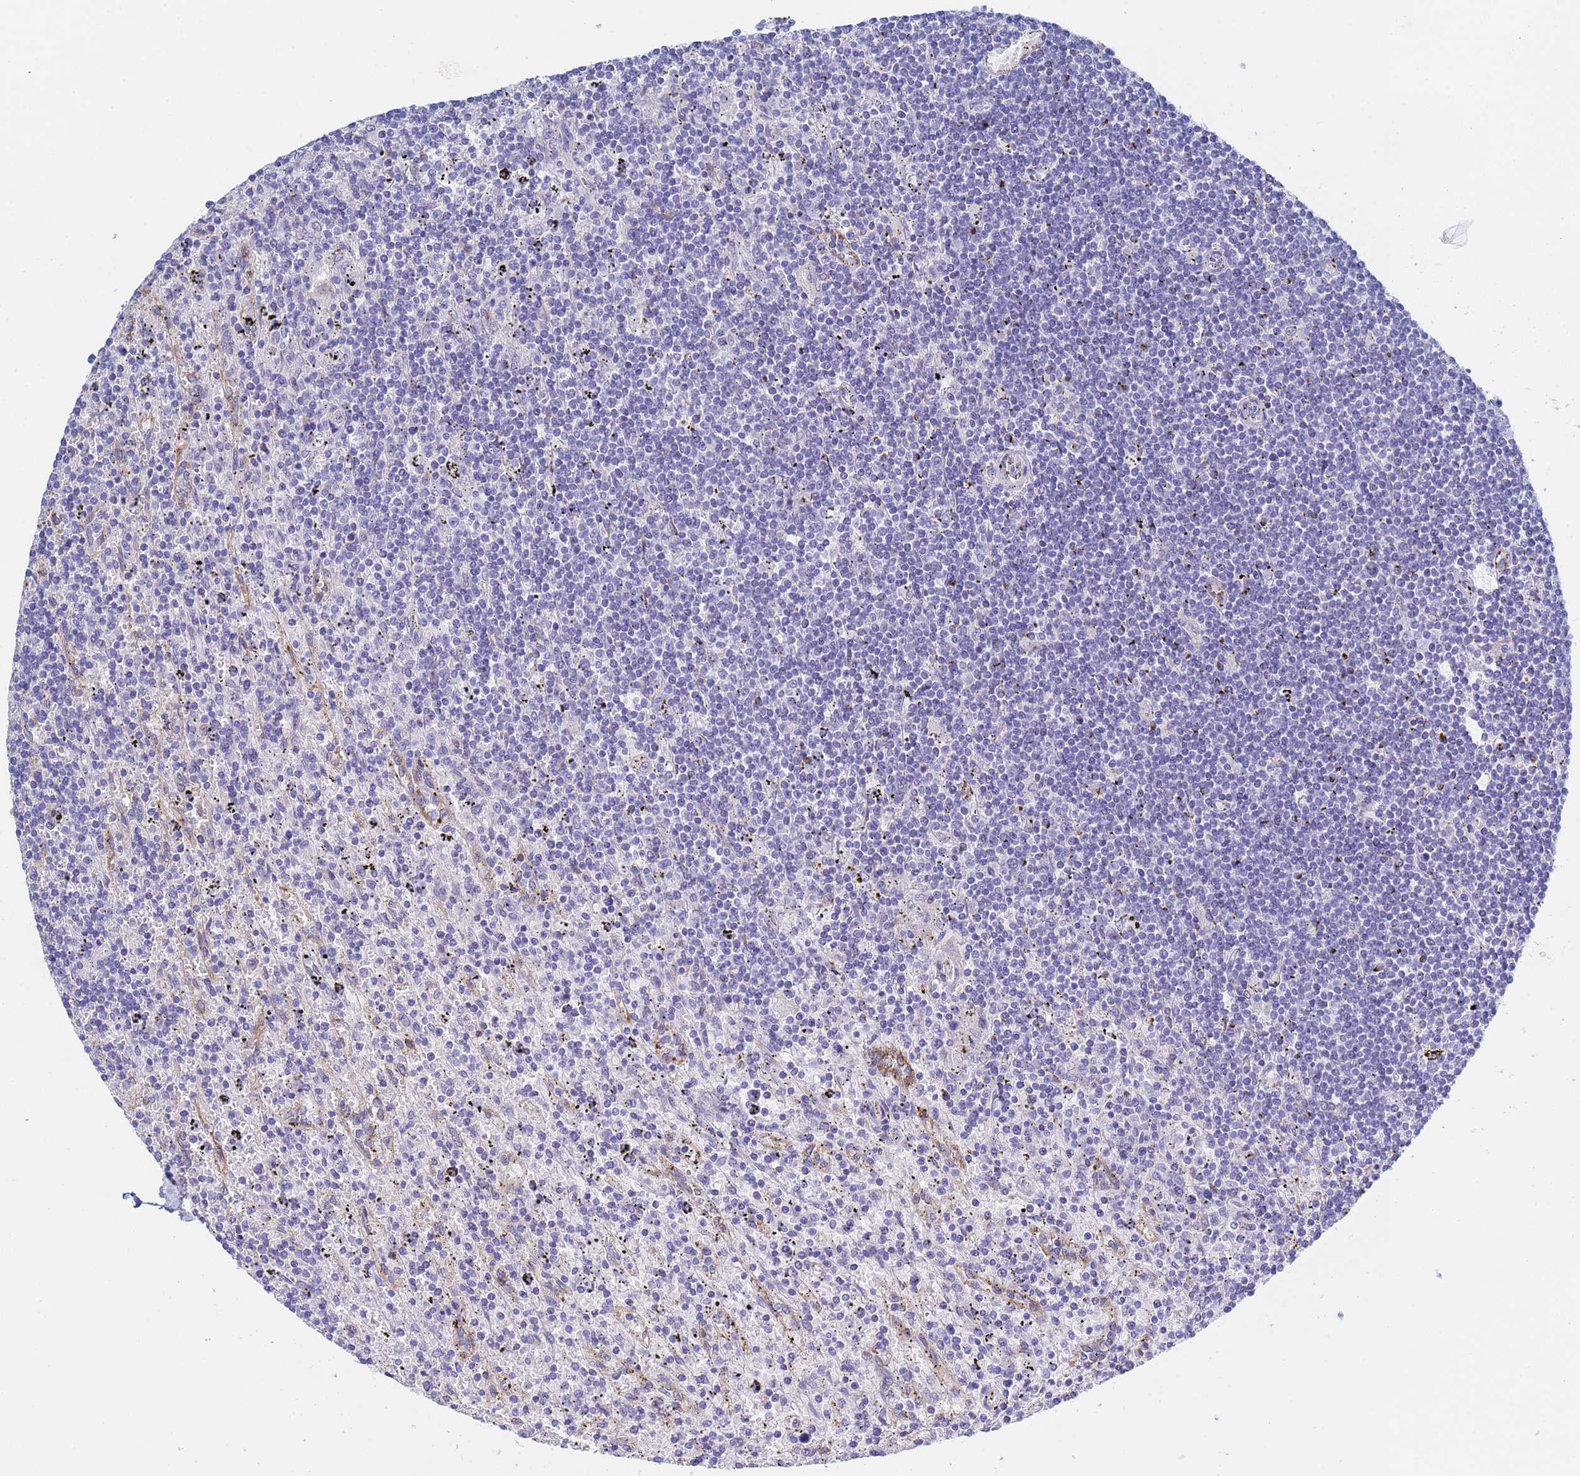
{"staining": {"intensity": "negative", "quantity": "none", "location": "none"}, "tissue": "lymphoma", "cell_type": "Tumor cells", "image_type": "cancer", "snomed": [{"axis": "morphology", "description": "Malignant lymphoma, non-Hodgkin's type, Low grade"}, {"axis": "topography", "description": "Spleen"}], "caption": "This is a histopathology image of immunohistochemistry (IHC) staining of low-grade malignant lymphoma, non-Hodgkin's type, which shows no positivity in tumor cells. (Stains: DAB (3,3'-diaminobenzidine) immunohistochemistry with hematoxylin counter stain, Microscopy: brightfield microscopy at high magnification).", "gene": "GDAP2", "patient": {"sex": "male", "age": 76}}